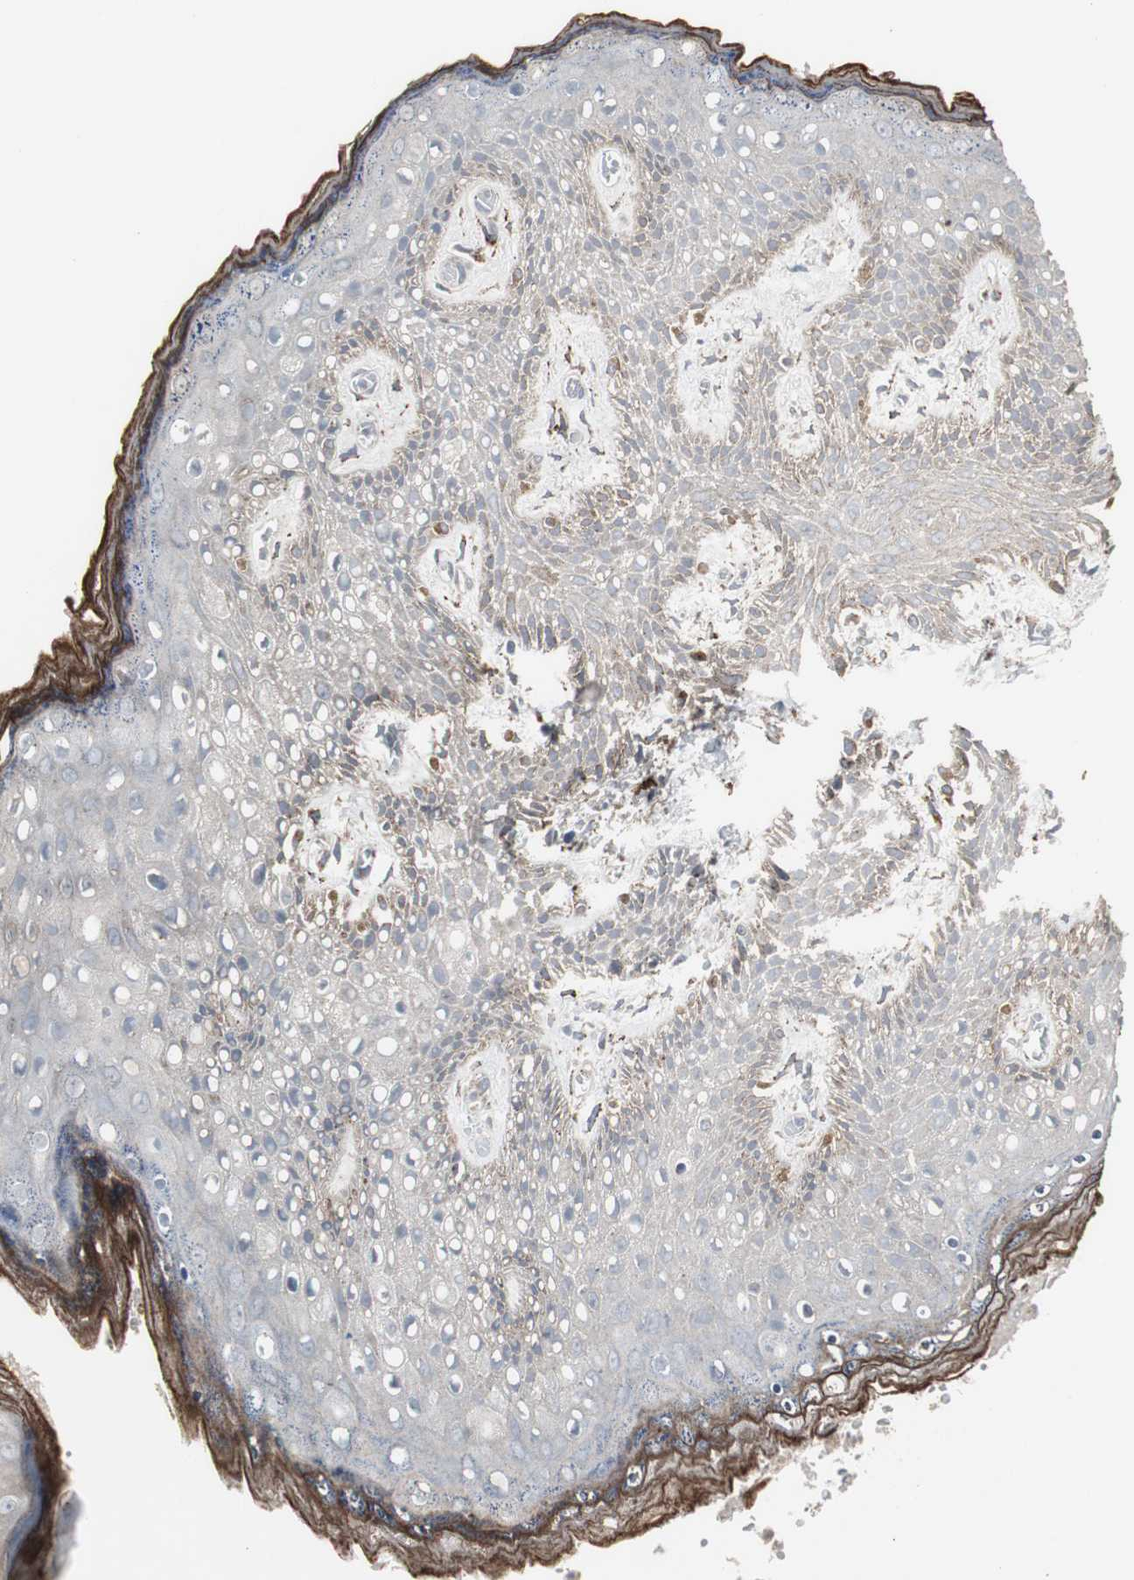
{"staining": {"intensity": "strong", "quantity": "<25%", "location": "cytoplasmic/membranous"}, "tissue": "skin", "cell_type": "Epidermal cells", "image_type": "normal", "snomed": [{"axis": "morphology", "description": "Normal tissue, NOS"}, {"axis": "topography", "description": "Anal"}], "caption": "Approximately <25% of epidermal cells in unremarkable human skin display strong cytoplasmic/membranous protein positivity as visualized by brown immunohistochemical staining.", "gene": "GBA1", "patient": {"sex": "female", "age": 46}}